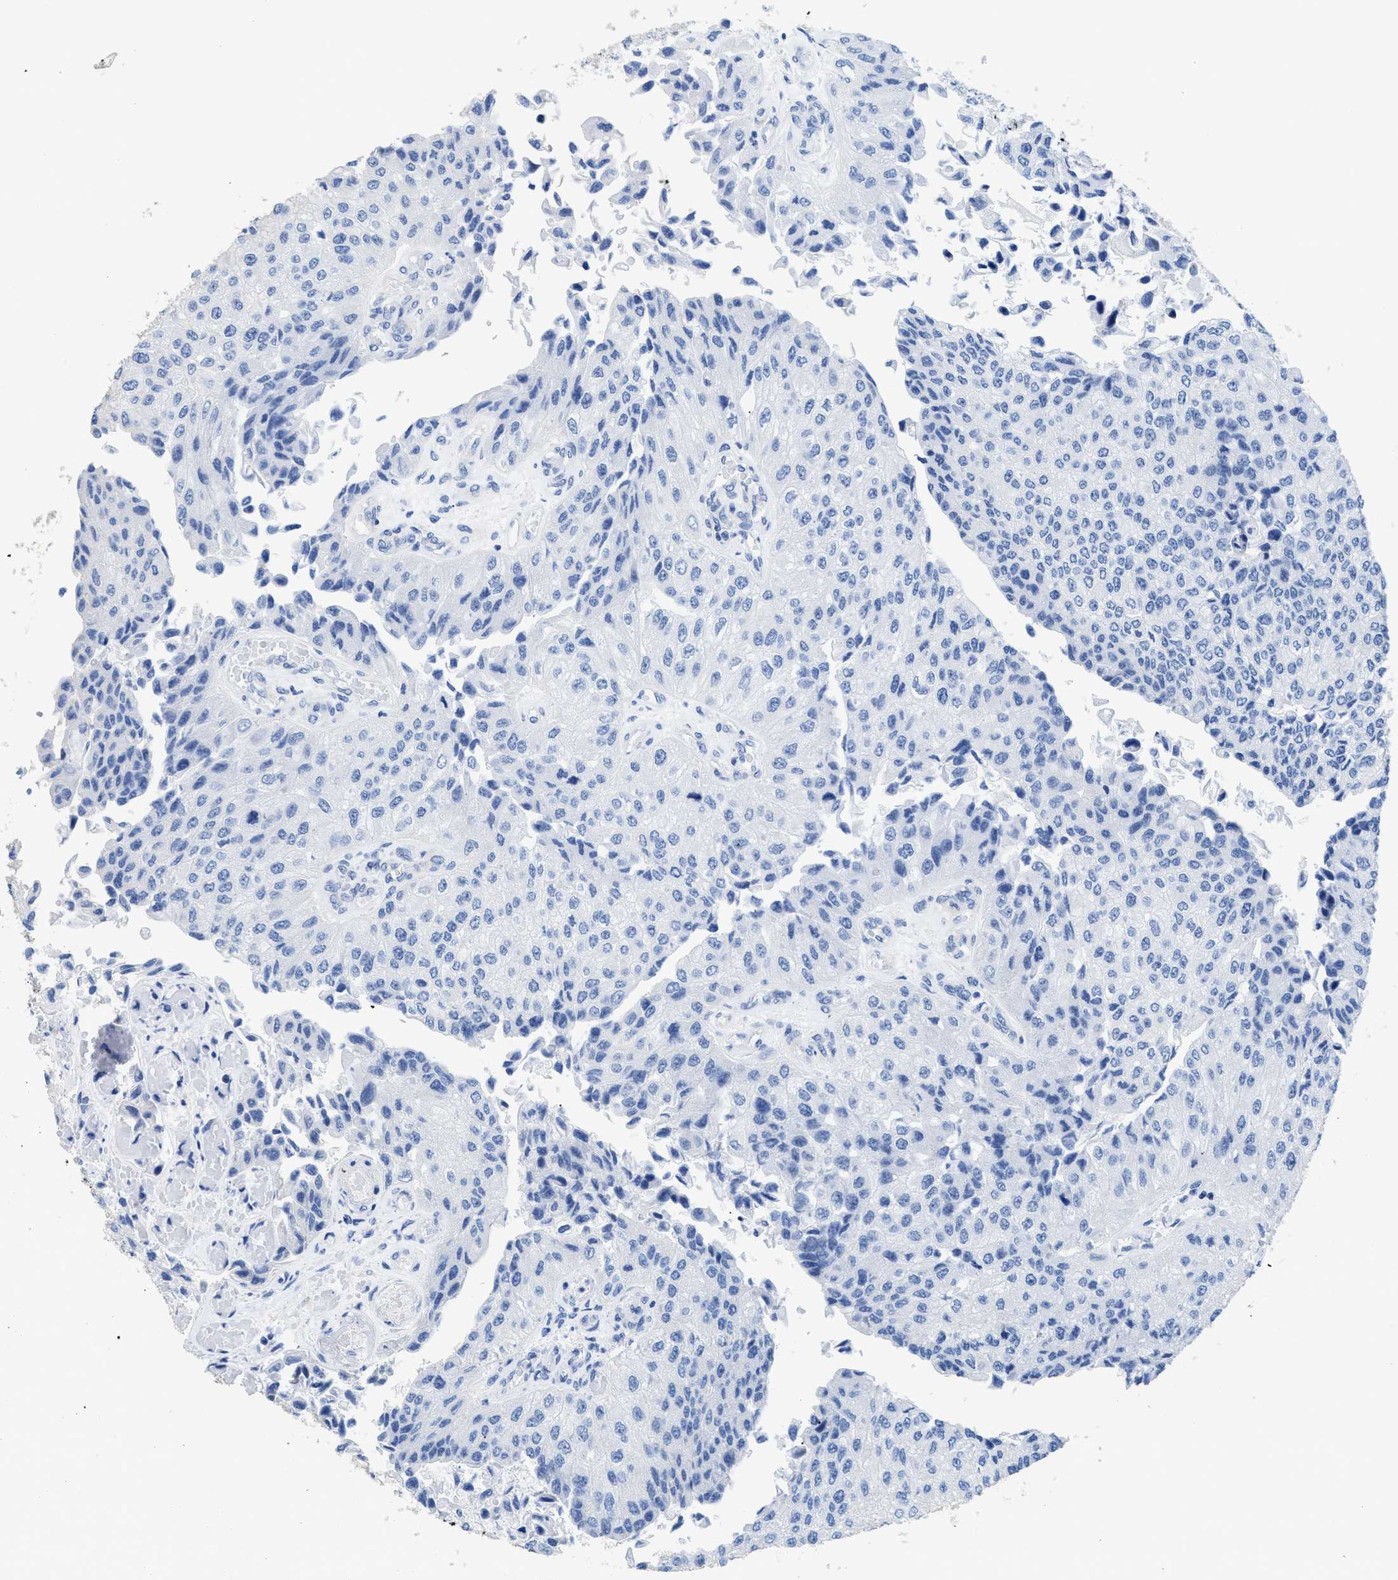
{"staining": {"intensity": "negative", "quantity": "none", "location": "none"}, "tissue": "urothelial cancer", "cell_type": "Tumor cells", "image_type": "cancer", "snomed": [{"axis": "morphology", "description": "Urothelial carcinoma, High grade"}, {"axis": "topography", "description": "Kidney"}, {"axis": "topography", "description": "Urinary bladder"}], "caption": "The photomicrograph shows no staining of tumor cells in urothelial cancer.", "gene": "DLC1", "patient": {"sex": "male", "age": 77}}